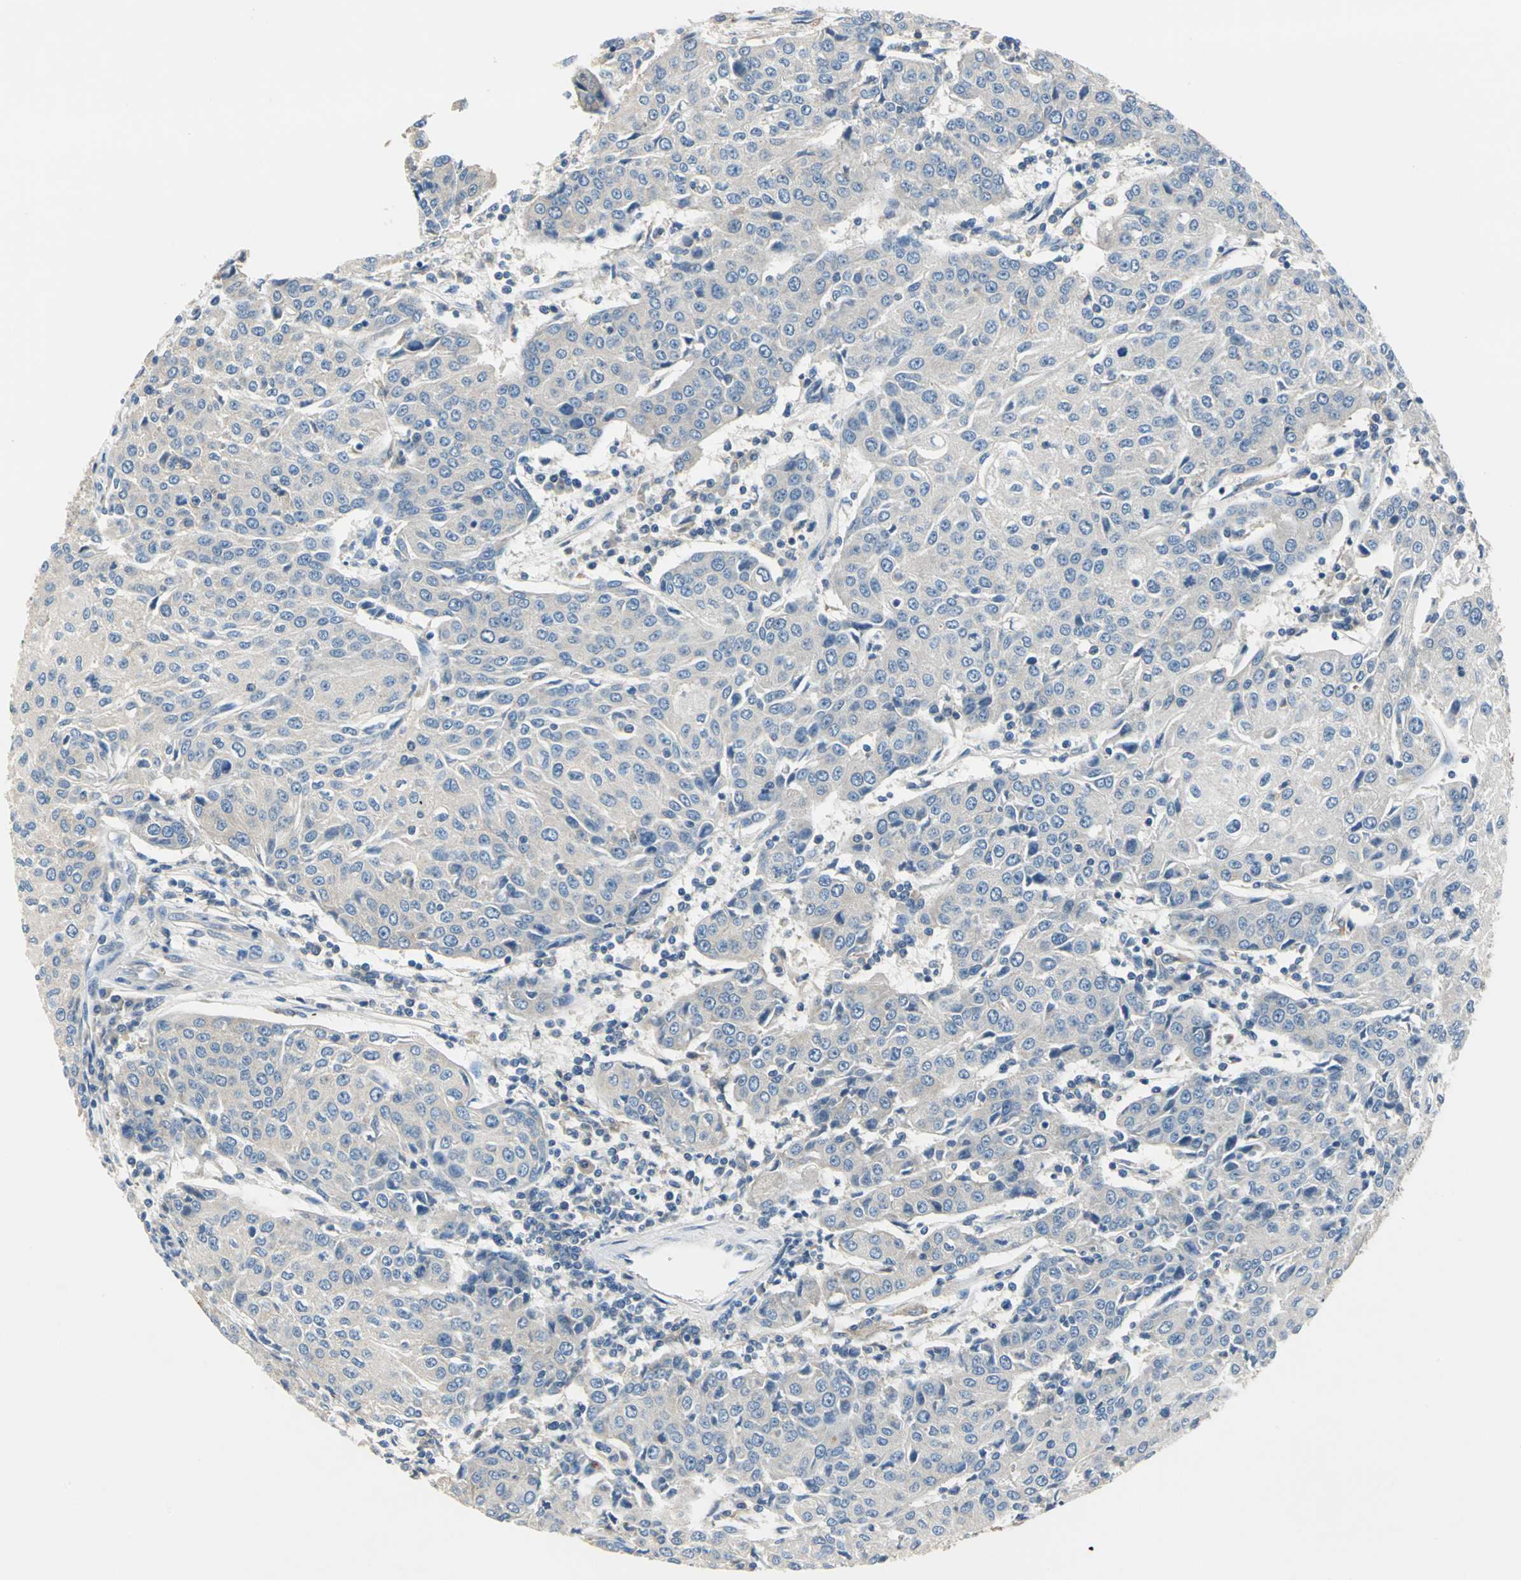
{"staining": {"intensity": "weak", "quantity": "<25%", "location": "cytoplasmic/membranous"}, "tissue": "urothelial cancer", "cell_type": "Tumor cells", "image_type": "cancer", "snomed": [{"axis": "morphology", "description": "Urothelial carcinoma, High grade"}, {"axis": "topography", "description": "Urinary bladder"}], "caption": "Urothelial carcinoma (high-grade) stained for a protein using immunohistochemistry reveals no staining tumor cells.", "gene": "DDX3Y", "patient": {"sex": "female", "age": 85}}